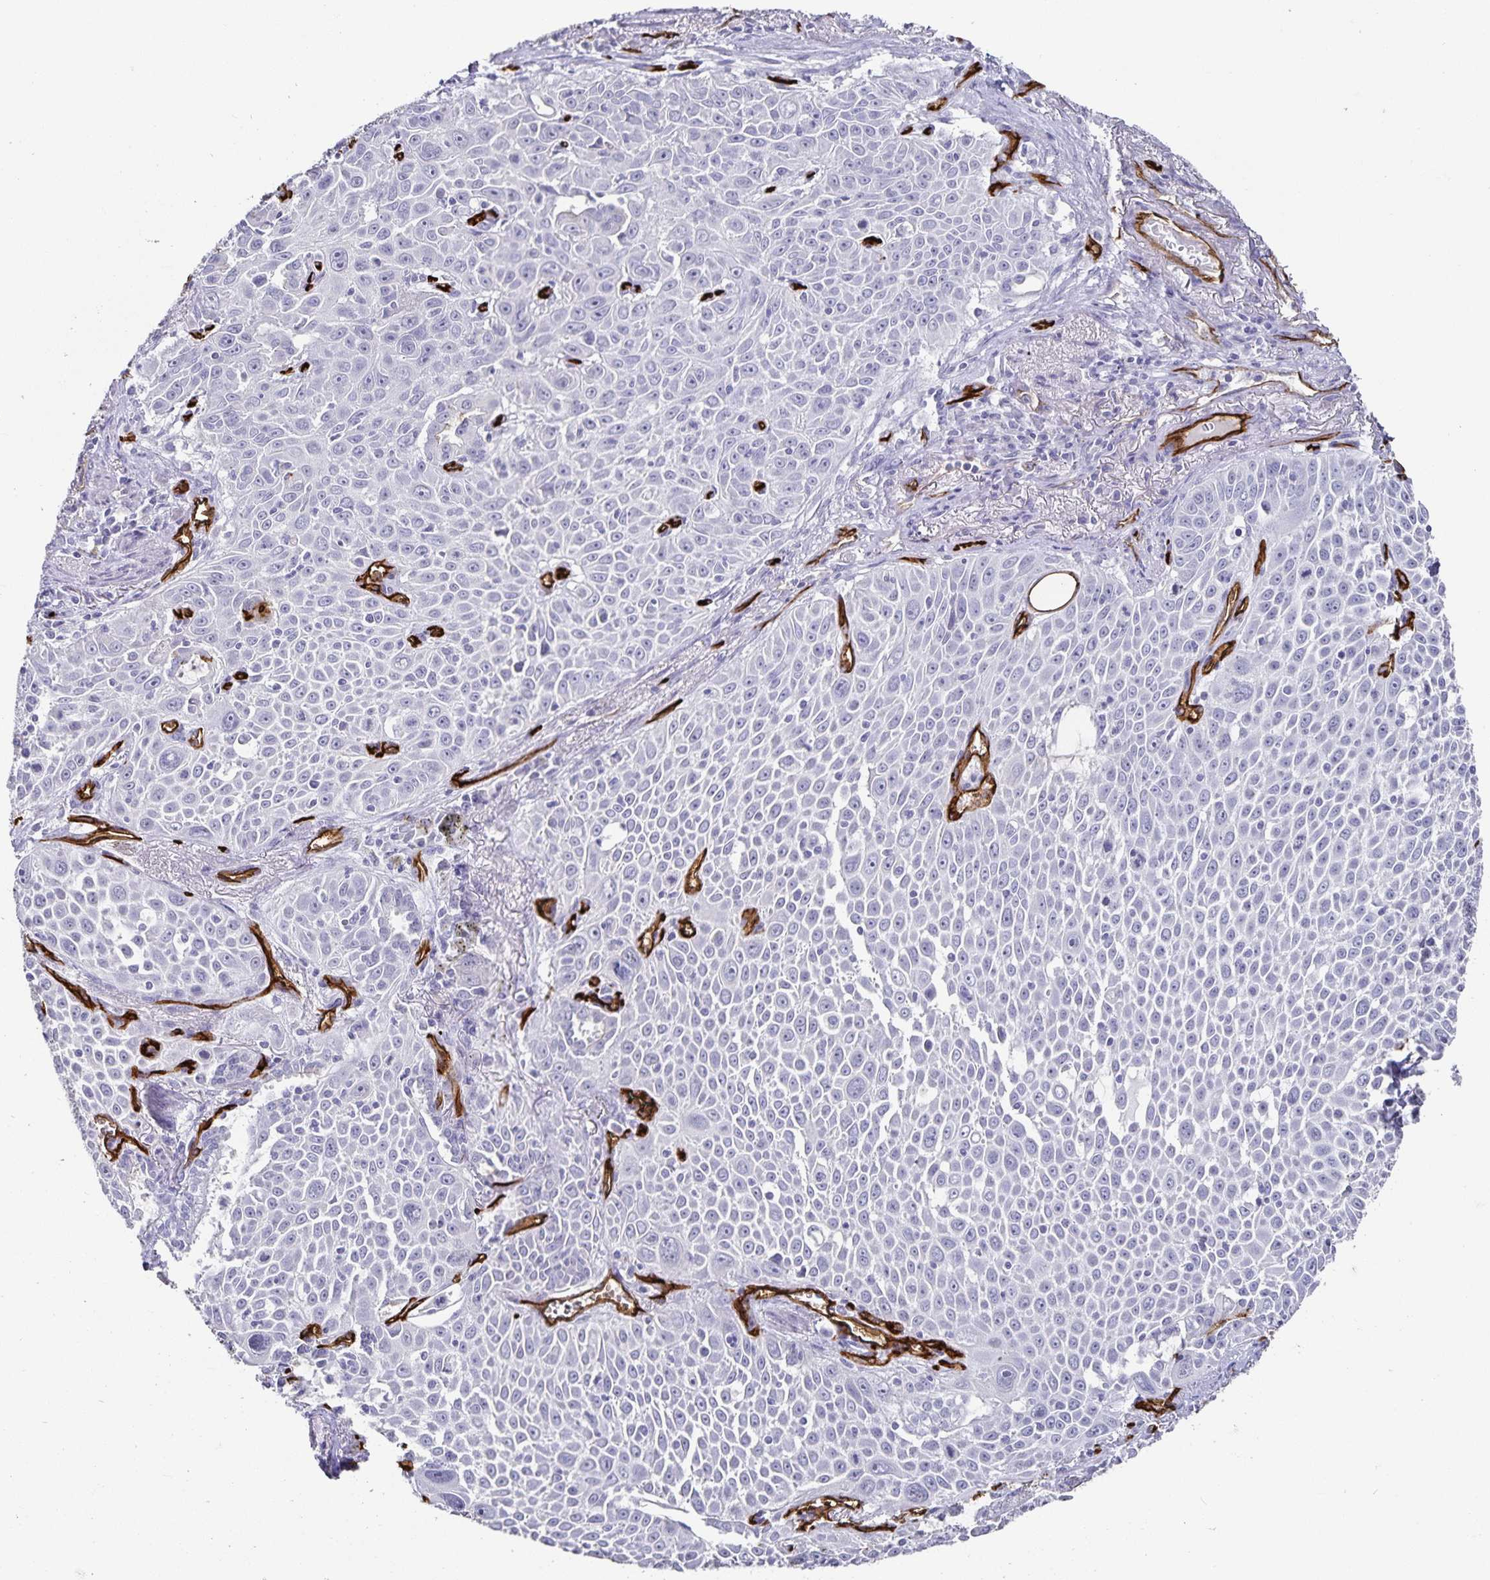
{"staining": {"intensity": "negative", "quantity": "none", "location": "none"}, "tissue": "lung cancer", "cell_type": "Tumor cells", "image_type": "cancer", "snomed": [{"axis": "morphology", "description": "Squamous cell carcinoma, NOS"}, {"axis": "morphology", "description": "Squamous cell carcinoma, metastatic, NOS"}, {"axis": "topography", "description": "Lymph node"}, {"axis": "topography", "description": "Lung"}], "caption": "The image demonstrates no staining of tumor cells in metastatic squamous cell carcinoma (lung). (DAB IHC visualized using brightfield microscopy, high magnification).", "gene": "PODXL", "patient": {"sex": "female", "age": 62}}